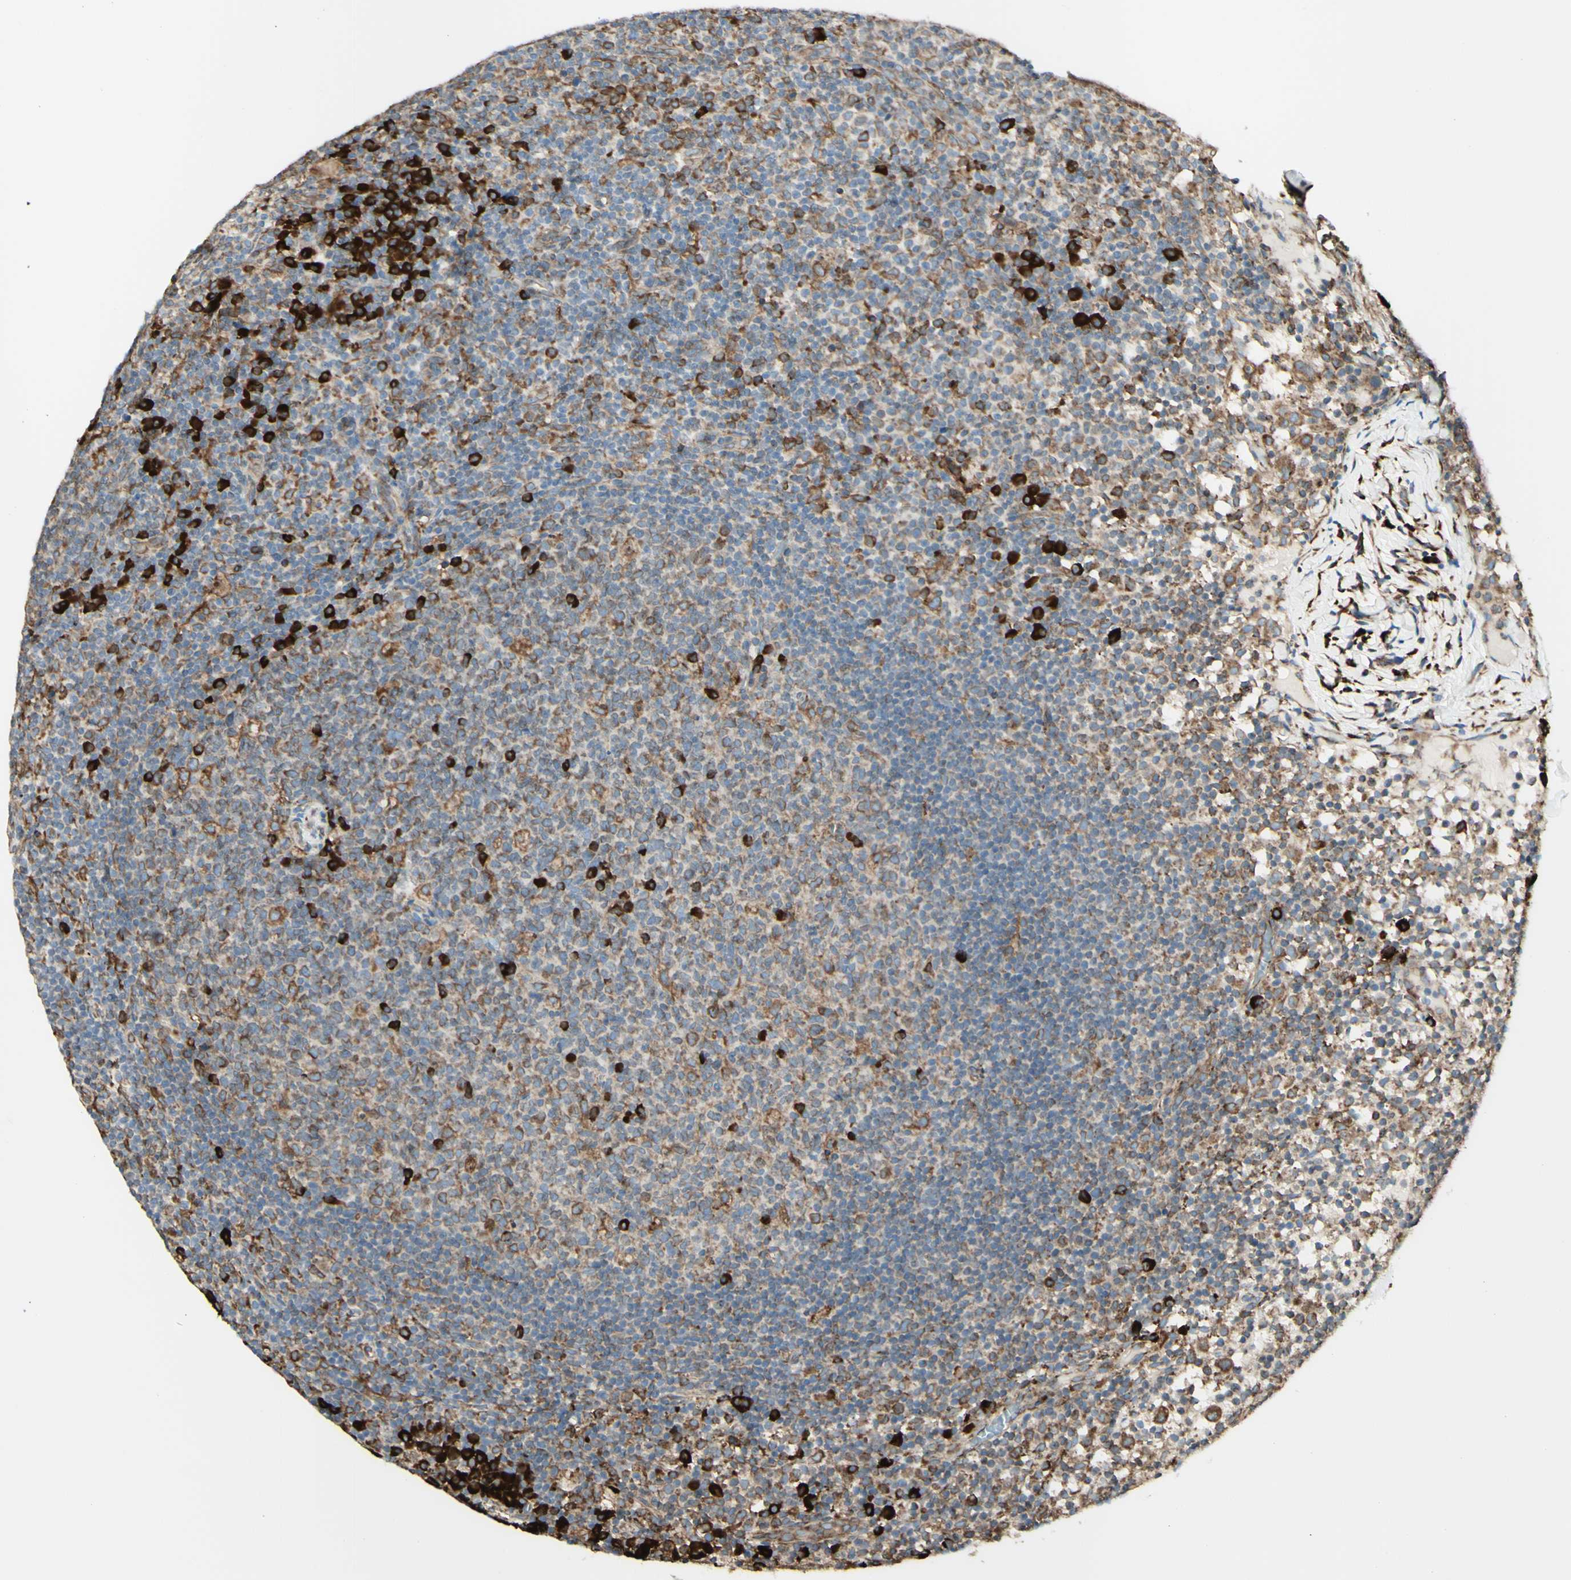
{"staining": {"intensity": "strong", "quantity": "<25%", "location": "cytoplasmic/membranous"}, "tissue": "lymph node", "cell_type": "Germinal center cells", "image_type": "normal", "snomed": [{"axis": "morphology", "description": "Normal tissue, NOS"}, {"axis": "morphology", "description": "Inflammation, NOS"}, {"axis": "topography", "description": "Lymph node"}], "caption": "This micrograph reveals immunohistochemistry staining of unremarkable lymph node, with medium strong cytoplasmic/membranous expression in about <25% of germinal center cells.", "gene": "DNAJB11", "patient": {"sex": "male", "age": 55}}